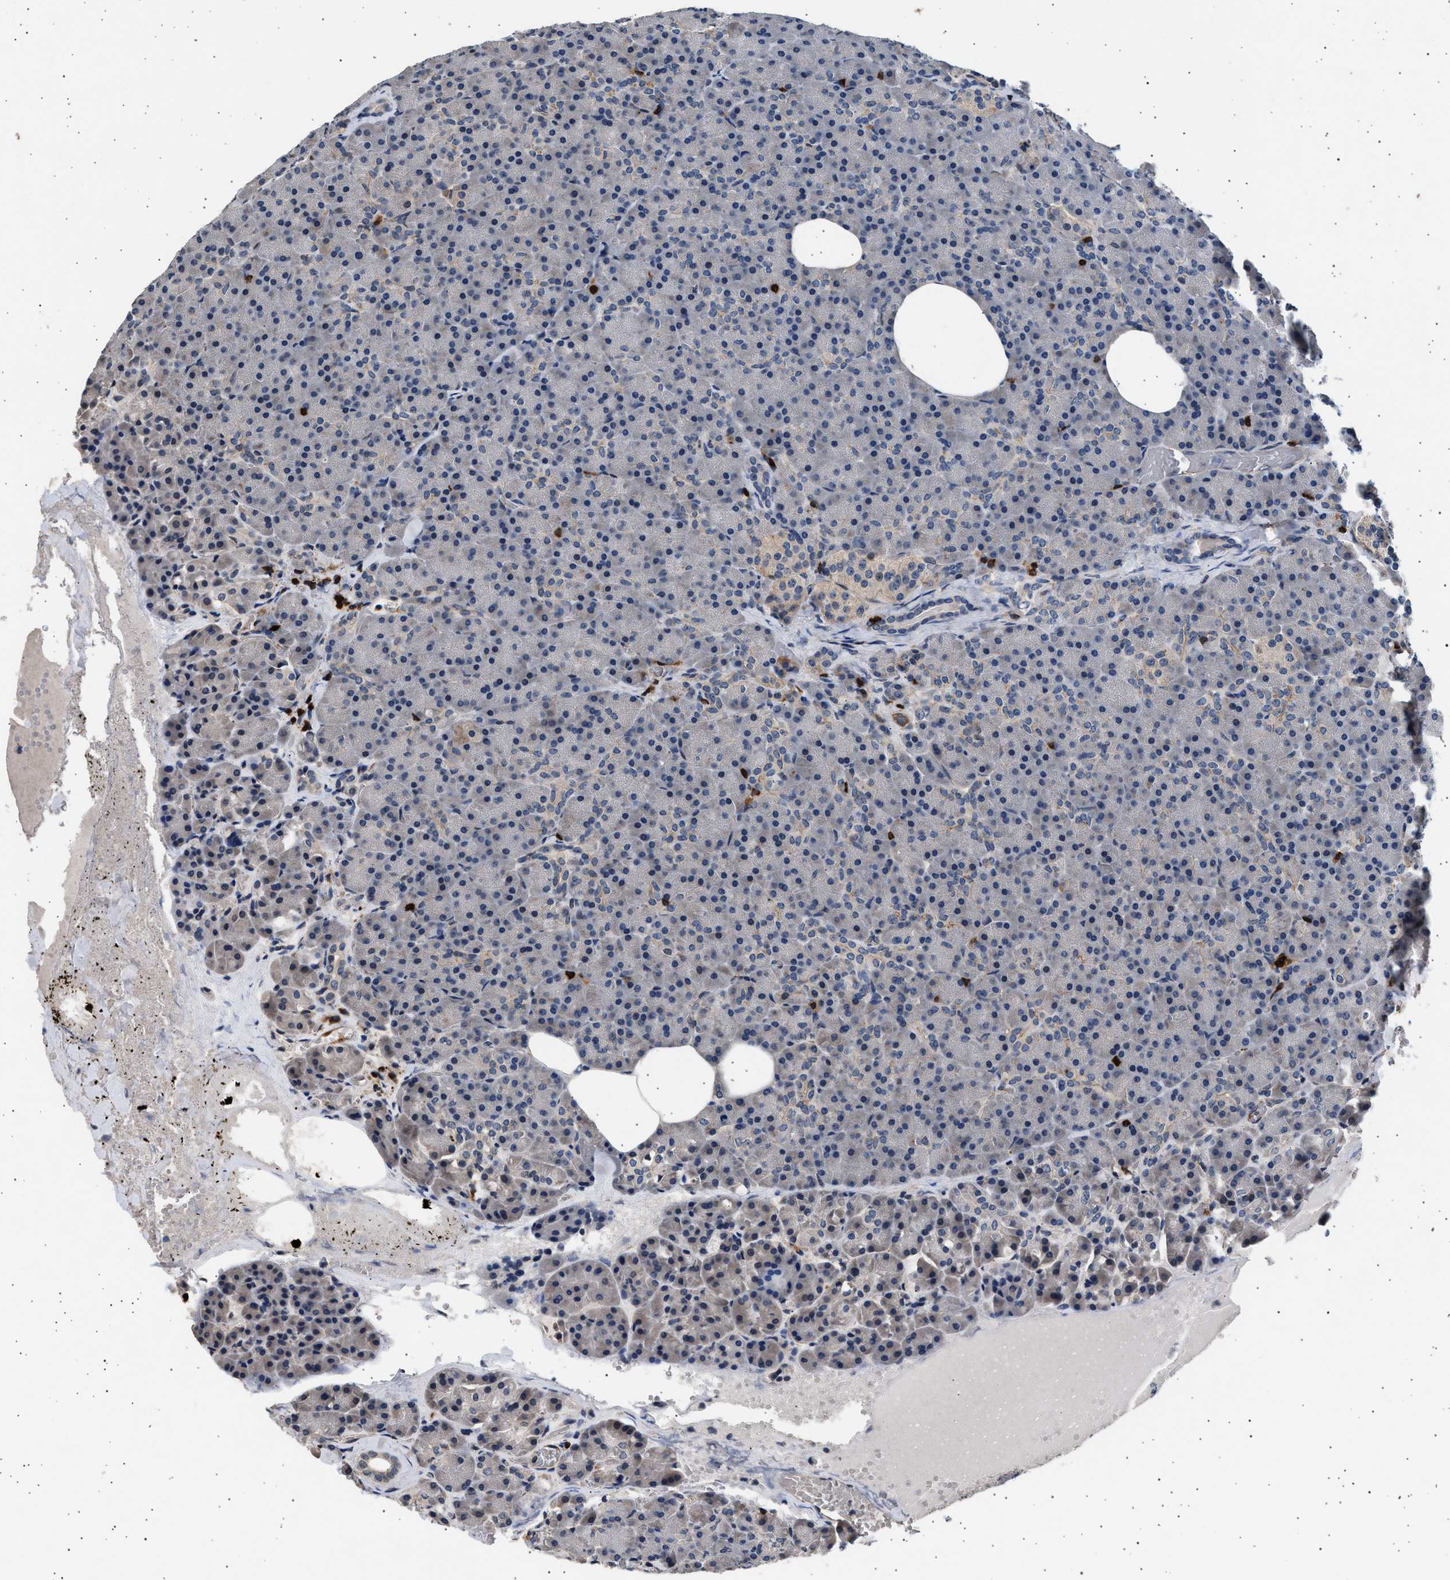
{"staining": {"intensity": "weak", "quantity": "<25%", "location": "cytoplasmic/membranous"}, "tissue": "pancreas", "cell_type": "Exocrine glandular cells", "image_type": "normal", "snomed": [{"axis": "morphology", "description": "Normal tissue, NOS"}, {"axis": "morphology", "description": "Carcinoid, malignant, NOS"}, {"axis": "topography", "description": "Pancreas"}], "caption": "A histopathology image of pancreas stained for a protein exhibits no brown staining in exocrine glandular cells. (Stains: DAB (3,3'-diaminobenzidine) IHC with hematoxylin counter stain, Microscopy: brightfield microscopy at high magnification).", "gene": "GRAP2", "patient": {"sex": "female", "age": 35}}